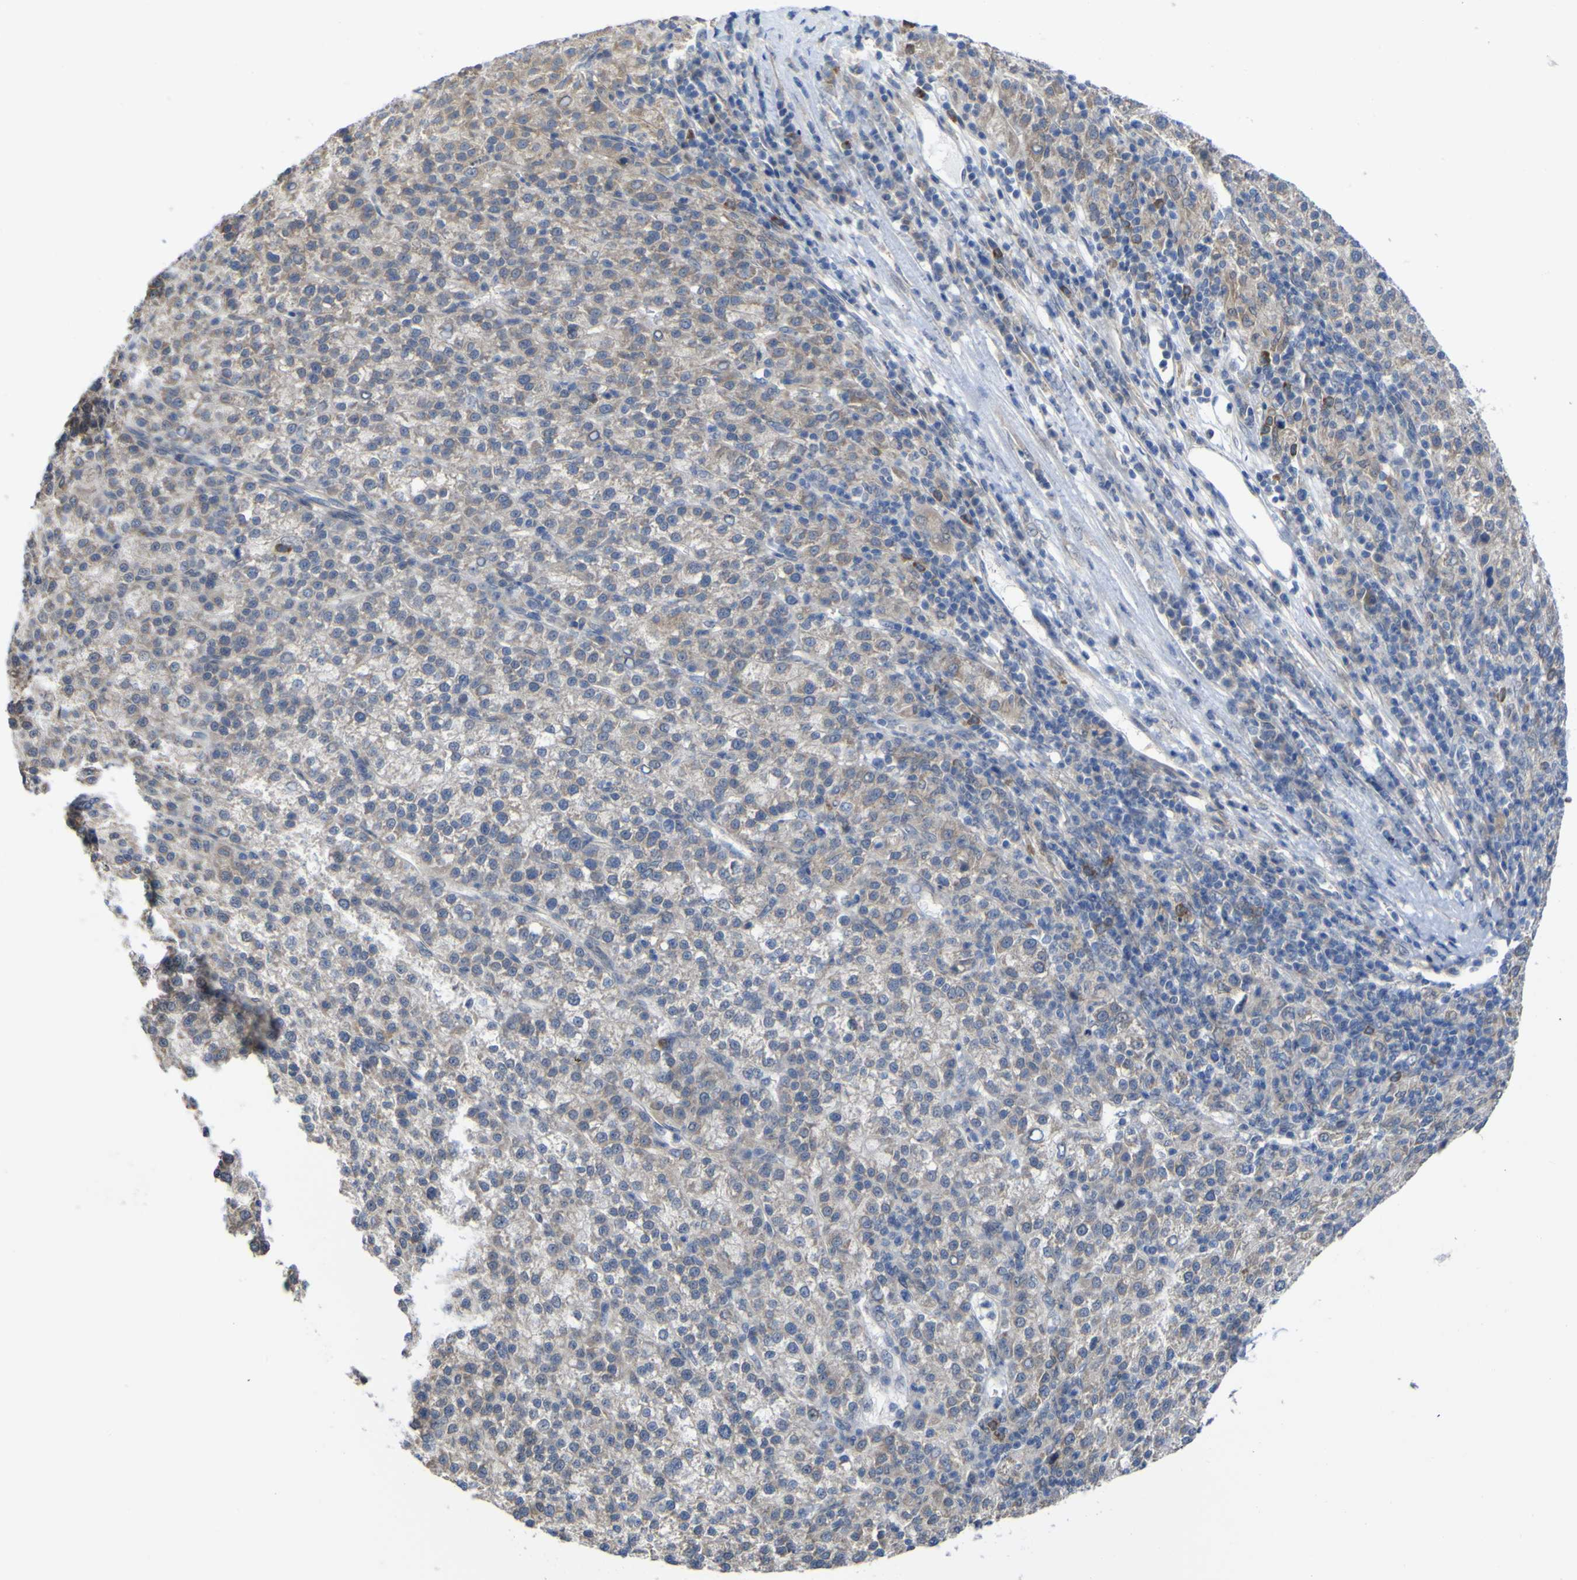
{"staining": {"intensity": "weak", "quantity": "25%-75%", "location": "cytoplasmic/membranous"}, "tissue": "liver cancer", "cell_type": "Tumor cells", "image_type": "cancer", "snomed": [{"axis": "morphology", "description": "Carcinoma, Hepatocellular, NOS"}, {"axis": "topography", "description": "Liver"}], "caption": "Tumor cells exhibit weak cytoplasmic/membranous positivity in approximately 25%-75% of cells in liver hepatocellular carcinoma.", "gene": "TNFRSF11A", "patient": {"sex": "female", "age": 58}}